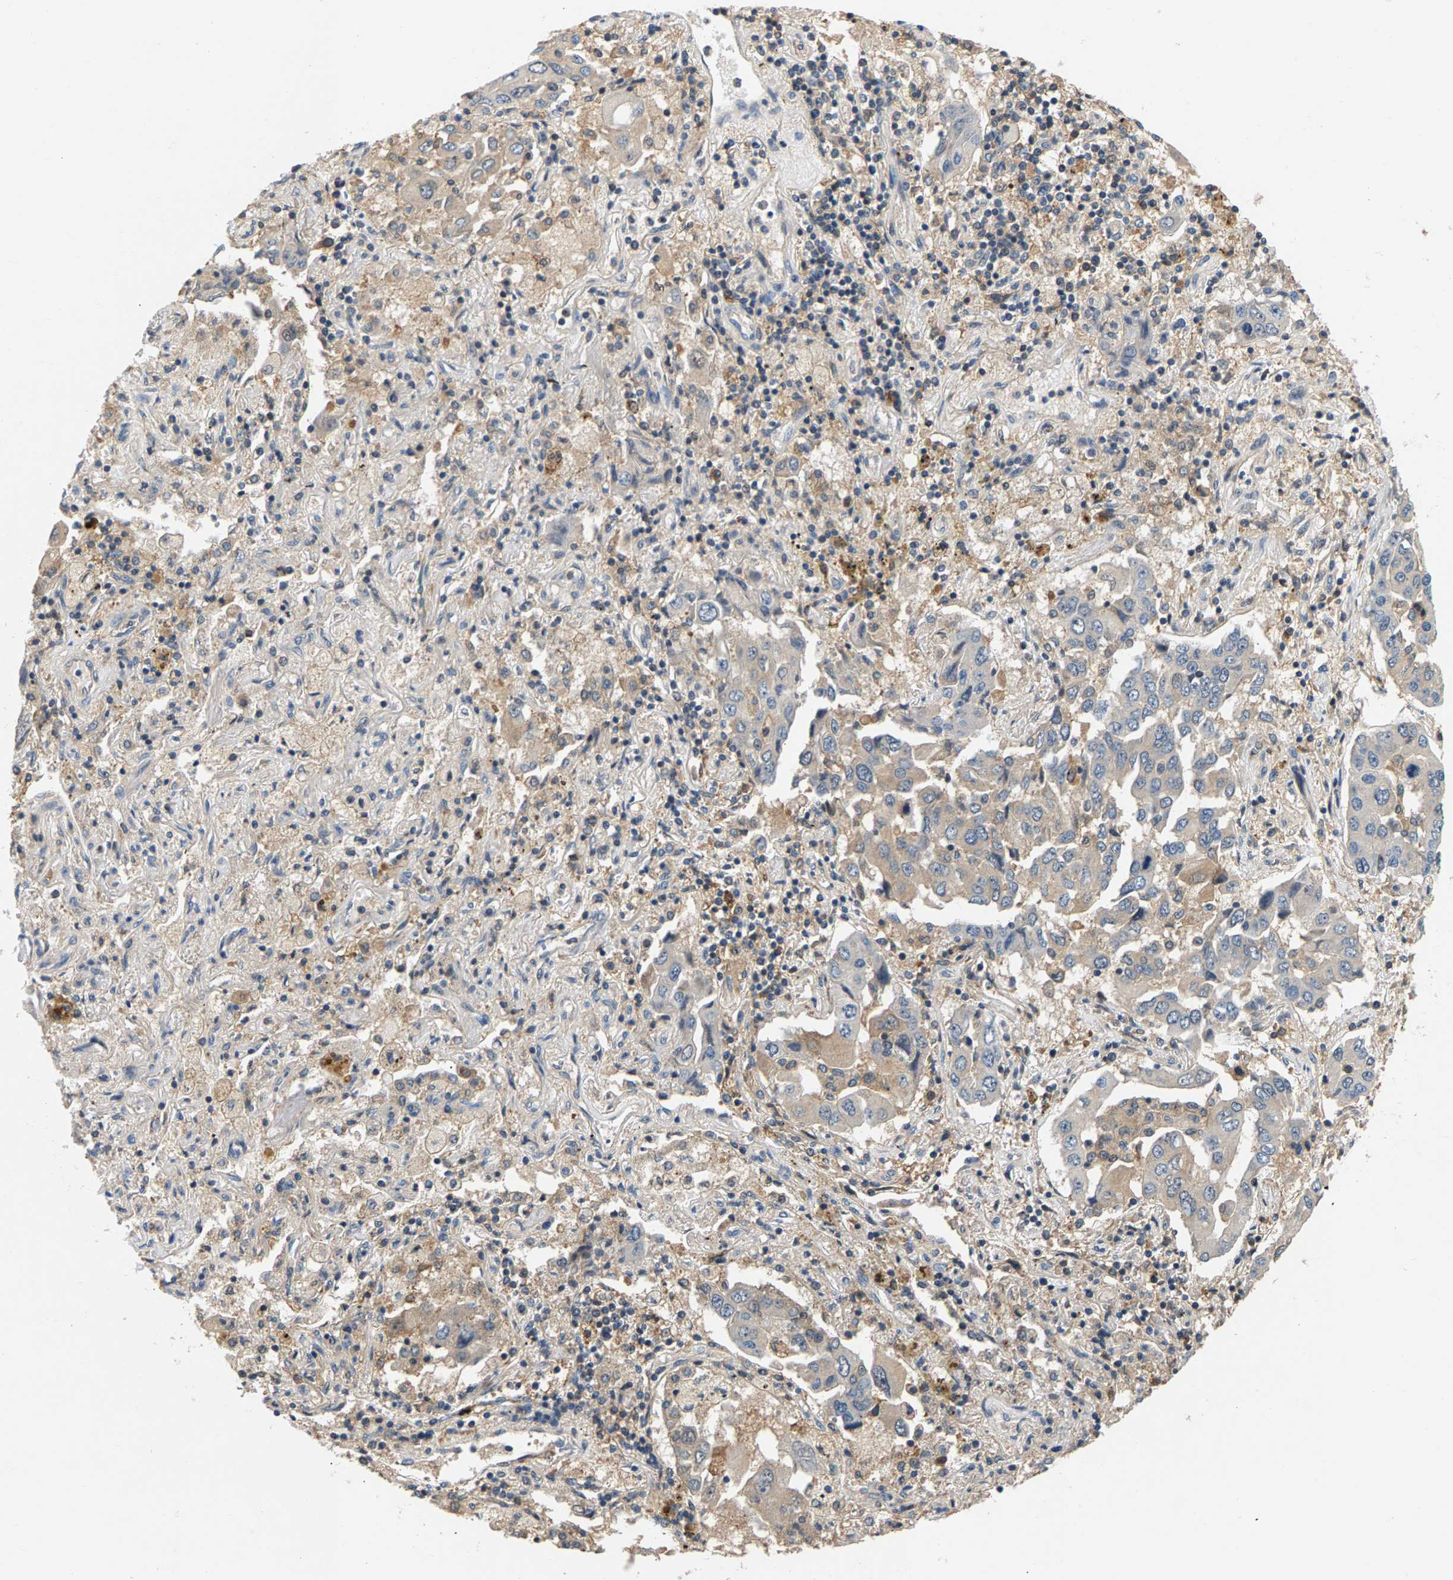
{"staining": {"intensity": "weak", "quantity": "<25%", "location": "cytoplasmic/membranous"}, "tissue": "lung cancer", "cell_type": "Tumor cells", "image_type": "cancer", "snomed": [{"axis": "morphology", "description": "Adenocarcinoma, NOS"}, {"axis": "topography", "description": "Lung"}], "caption": "Lung cancer was stained to show a protein in brown. There is no significant positivity in tumor cells.", "gene": "FAM78A", "patient": {"sex": "female", "age": 65}}